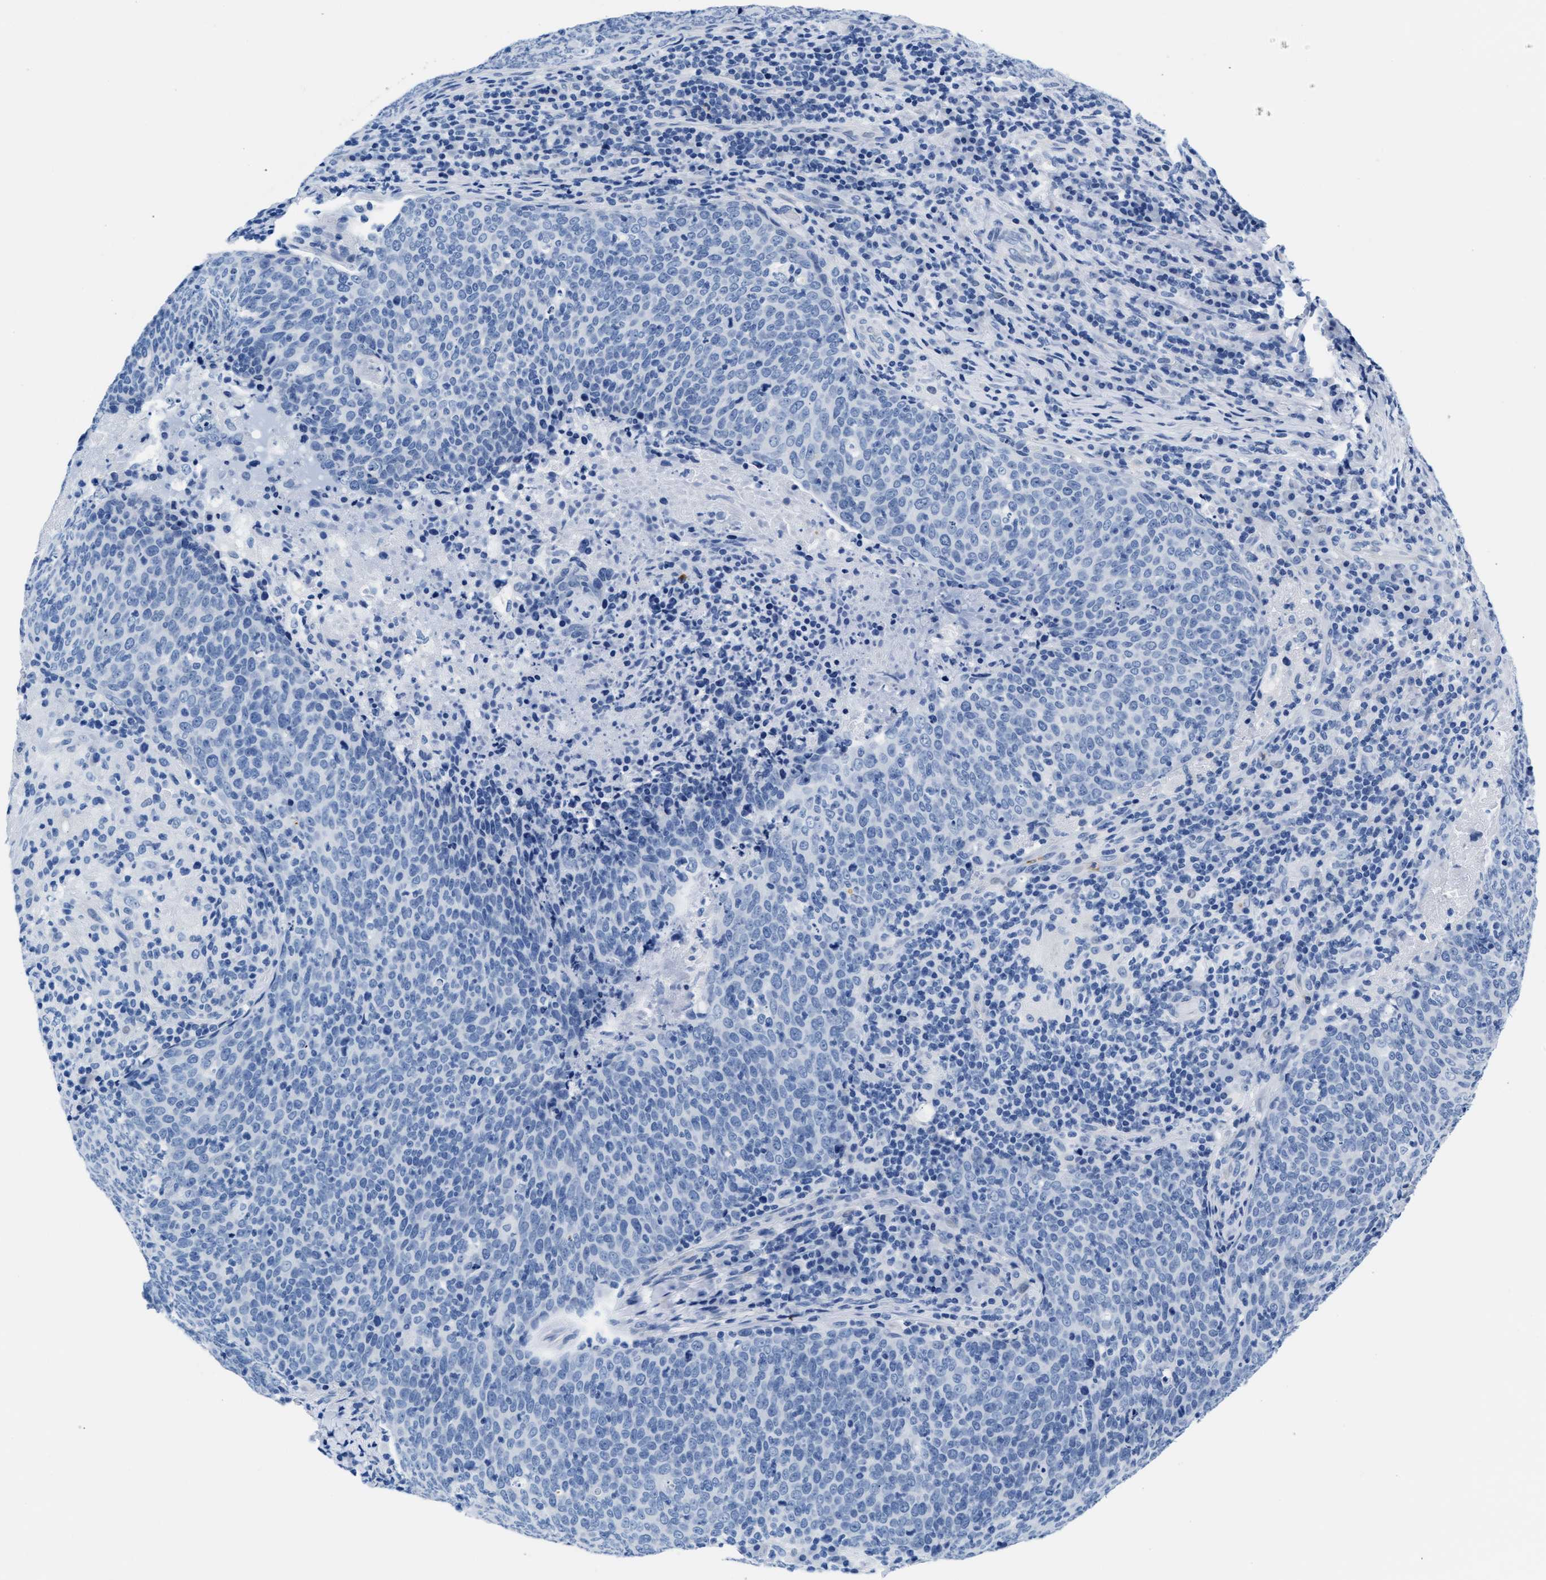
{"staining": {"intensity": "negative", "quantity": "none", "location": "none"}, "tissue": "head and neck cancer", "cell_type": "Tumor cells", "image_type": "cancer", "snomed": [{"axis": "morphology", "description": "Squamous cell carcinoma, NOS"}, {"axis": "morphology", "description": "Squamous cell carcinoma, metastatic, NOS"}, {"axis": "topography", "description": "Lymph node"}, {"axis": "topography", "description": "Head-Neck"}], "caption": "DAB (3,3'-diaminobenzidine) immunohistochemical staining of head and neck metastatic squamous cell carcinoma displays no significant positivity in tumor cells.", "gene": "MMP8", "patient": {"sex": "male", "age": 62}}